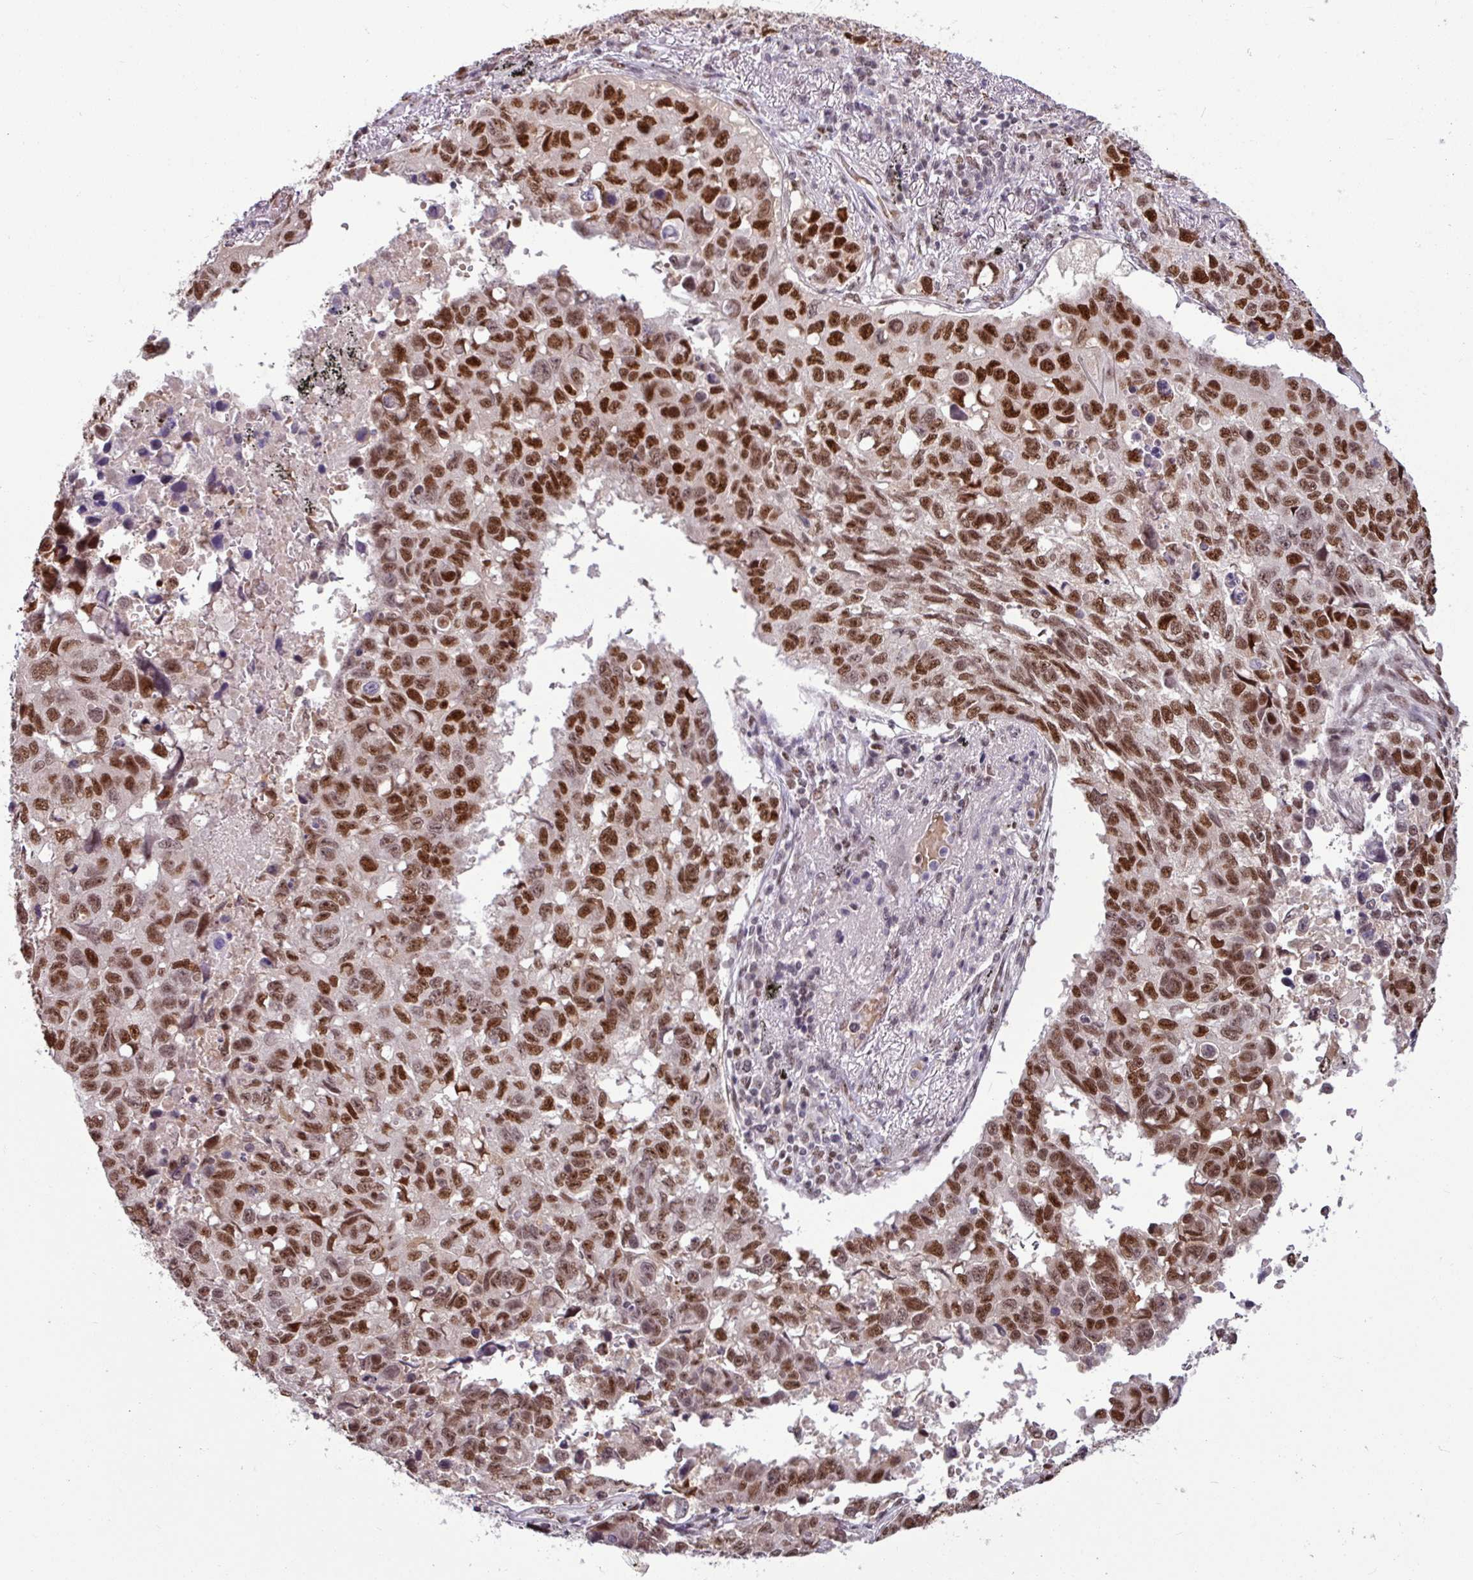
{"staining": {"intensity": "strong", "quantity": ">75%", "location": "nuclear"}, "tissue": "lung cancer", "cell_type": "Tumor cells", "image_type": "cancer", "snomed": [{"axis": "morphology", "description": "Squamous cell carcinoma, NOS"}, {"axis": "topography", "description": "Lung"}], "caption": "A high amount of strong nuclear staining is present in about >75% of tumor cells in lung cancer tissue.", "gene": "TDG", "patient": {"sex": "male", "age": 60}}